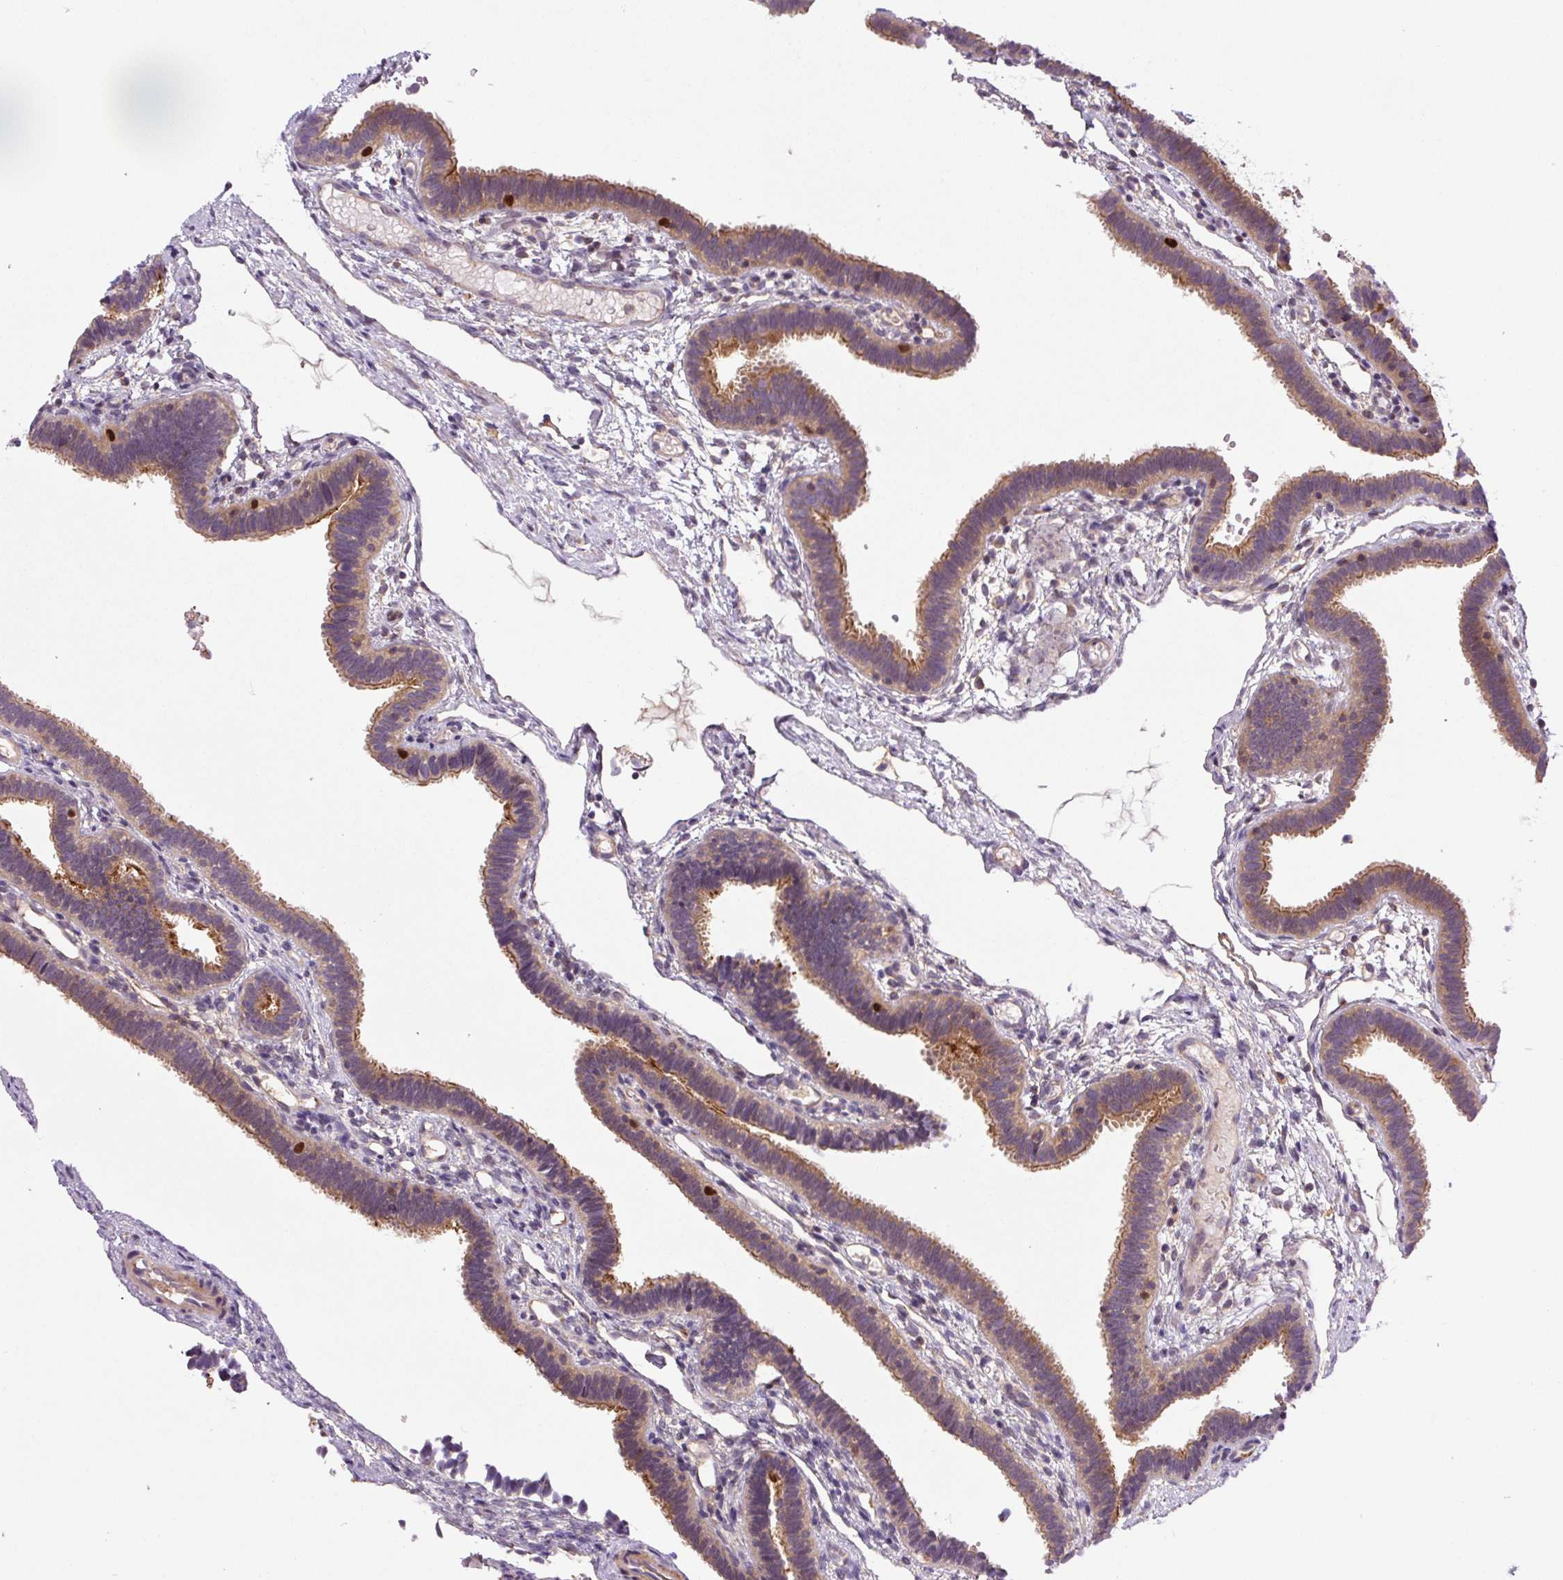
{"staining": {"intensity": "moderate", "quantity": ">75%", "location": "cytoplasmic/membranous"}, "tissue": "fallopian tube", "cell_type": "Glandular cells", "image_type": "normal", "snomed": [{"axis": "morphology", "description": "Normal tissue, NOS"}, {"axis": "topography", "description": "Fallopian tube"}], "caption": "Immunohistochemistry (IHC) histopathology image of normal fallopian tube: human fallopian tube stained using immunohistochemistry (IHC) shows medium levels of moderate protein expression localized specifically in the cytoplasmic/membranous of glandular cells, appearing as a cytoplasmic/membranous brown color.", "gene": "KIFC1", "patient": {"sex": "female", "age": 37}}